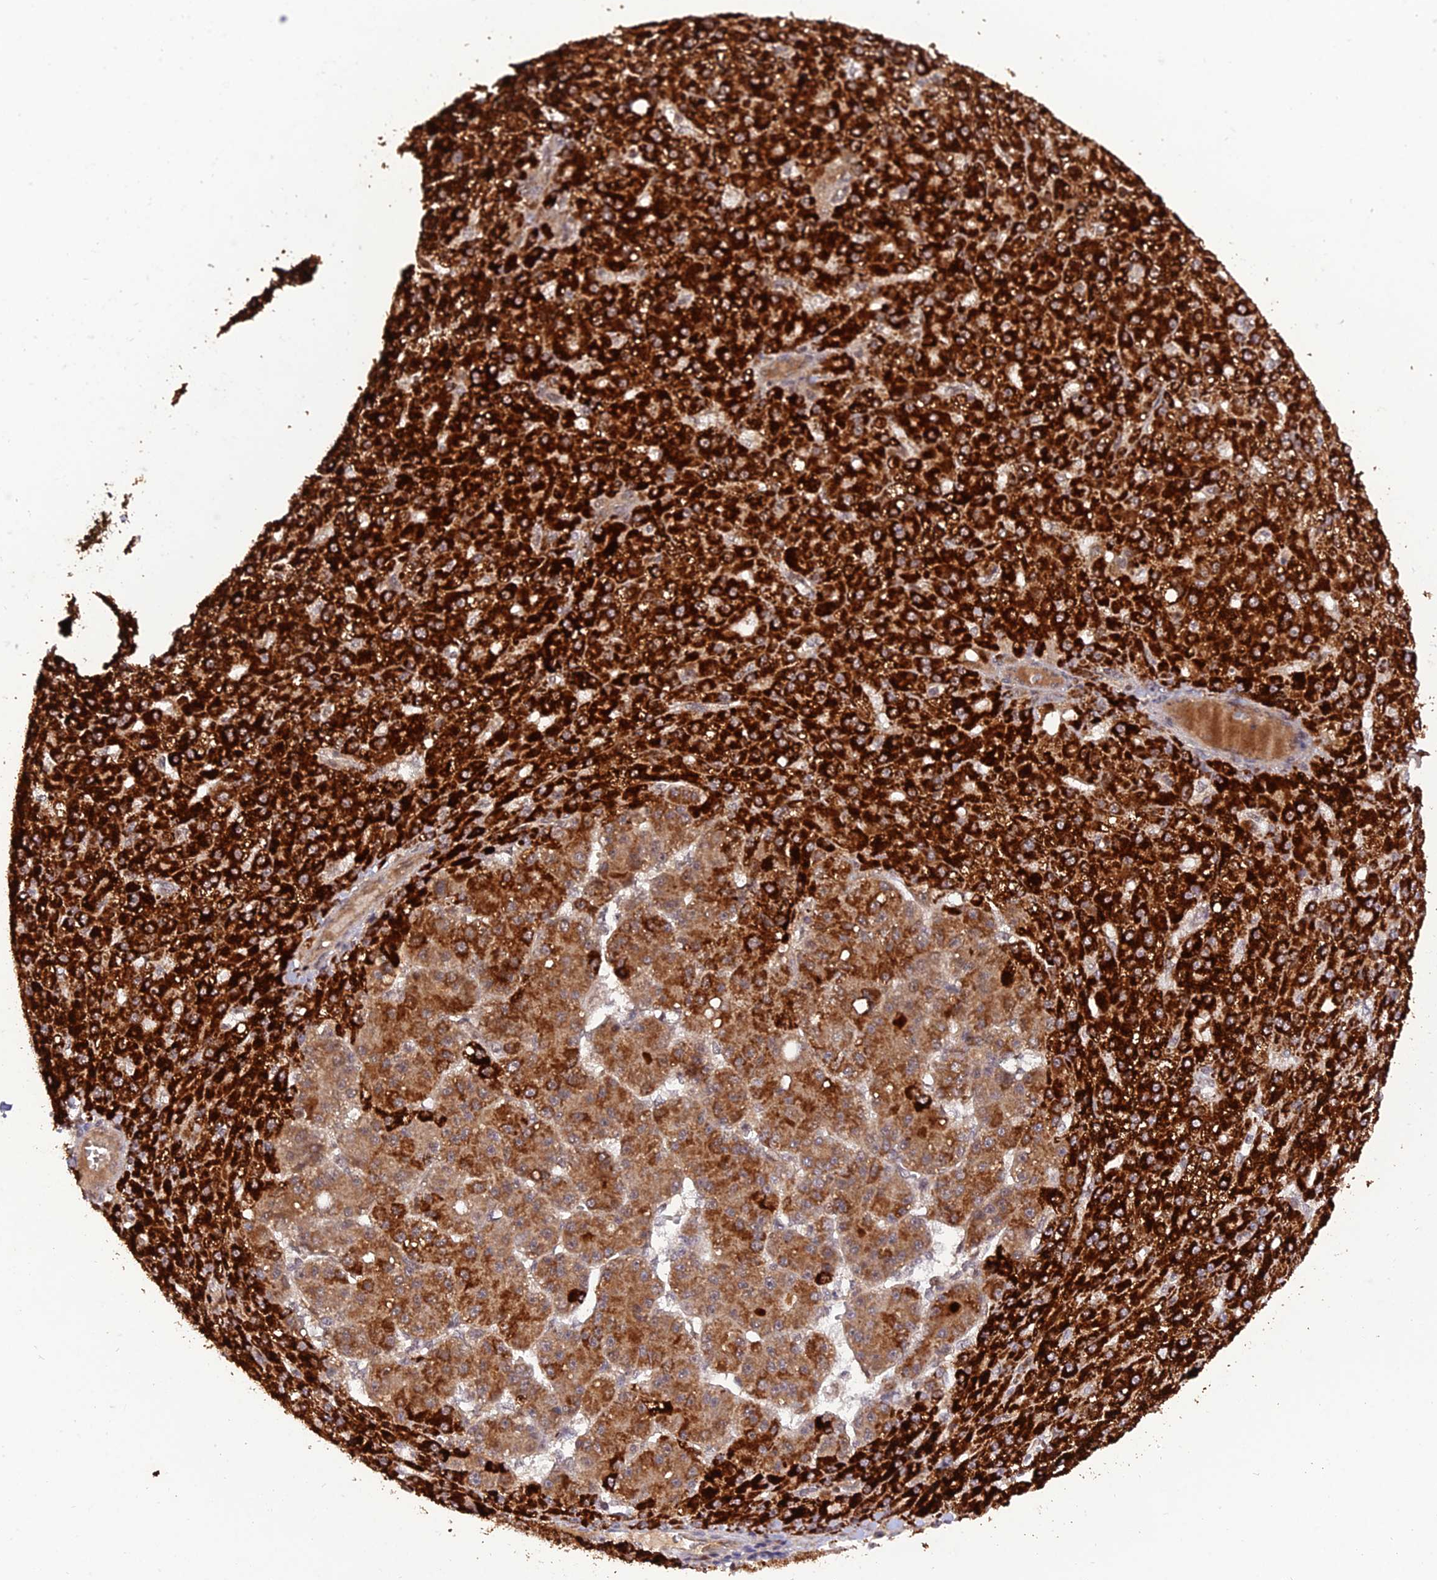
{"staining": {"intensity": "strong", "quantity": ">75%", "location": "cytoplasmic/membranous"}, "tissue": "liver cancer", "cell_type": "Tumor cells", "image_type": "cancer", "snomed": [{"axis": "morphology", "description": "Carcinoma, Hepatocellular, NOS"}, {"axis": "topography", "description": "Liver"}], "caption": "Tumor cells show high levels of strong cytoplasmic/membranous positivity in about >75% of cells in liver cancer.", "gene": "REV1", "patient": {"sex": "male", "age": 67}}